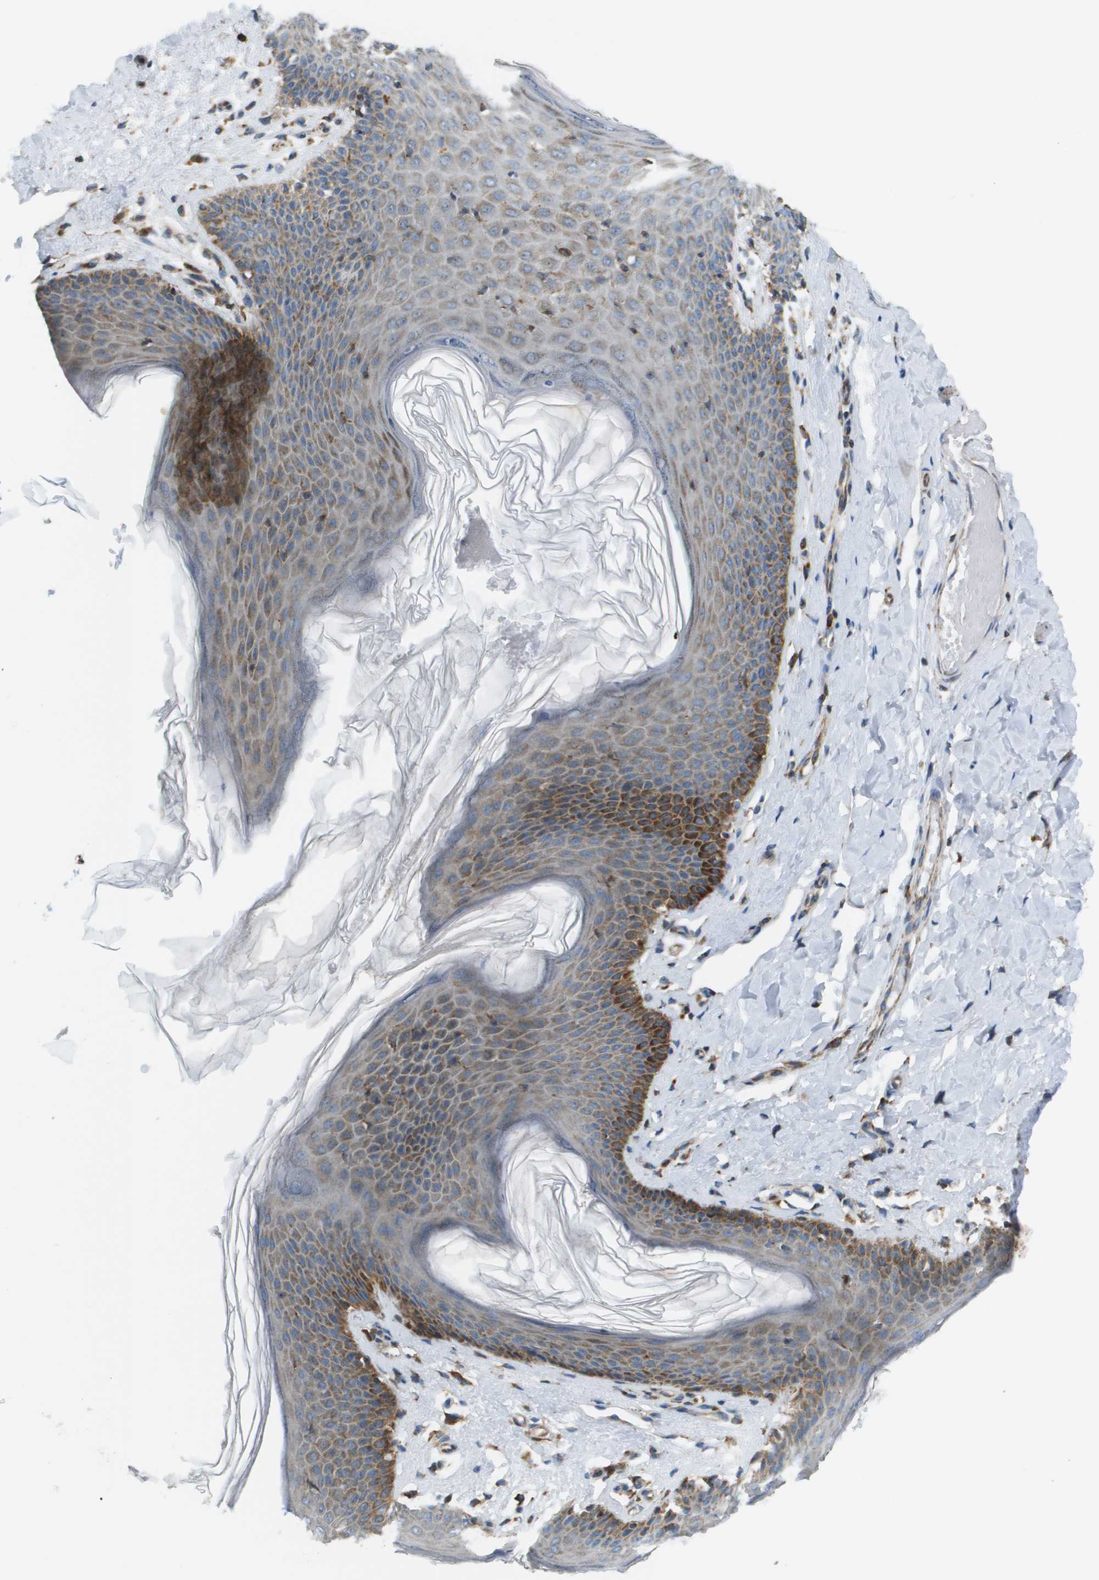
{"staining": {"intensity": "moderate", "quantity": "25%-75%", "location": "cytoplasmic/membranous"}, "tissue": "skin", "cell_type": "Epidermal cells", "image_type": "normal", "snomed": [{"axis": "morphology", "description": "Normal tissue, NOS"}, {"axis": "topography", "description": "Vulva"}], "caption": "Immunohistochemical staining of unremarkable skin demonstrates 25%-75% levels of moderate cytoplasmic/membranous protein staining in approximately 25%-75% of epidermal cells.", "gene": "TAOK3", "patient": {"sex": "female", "age": 66}}